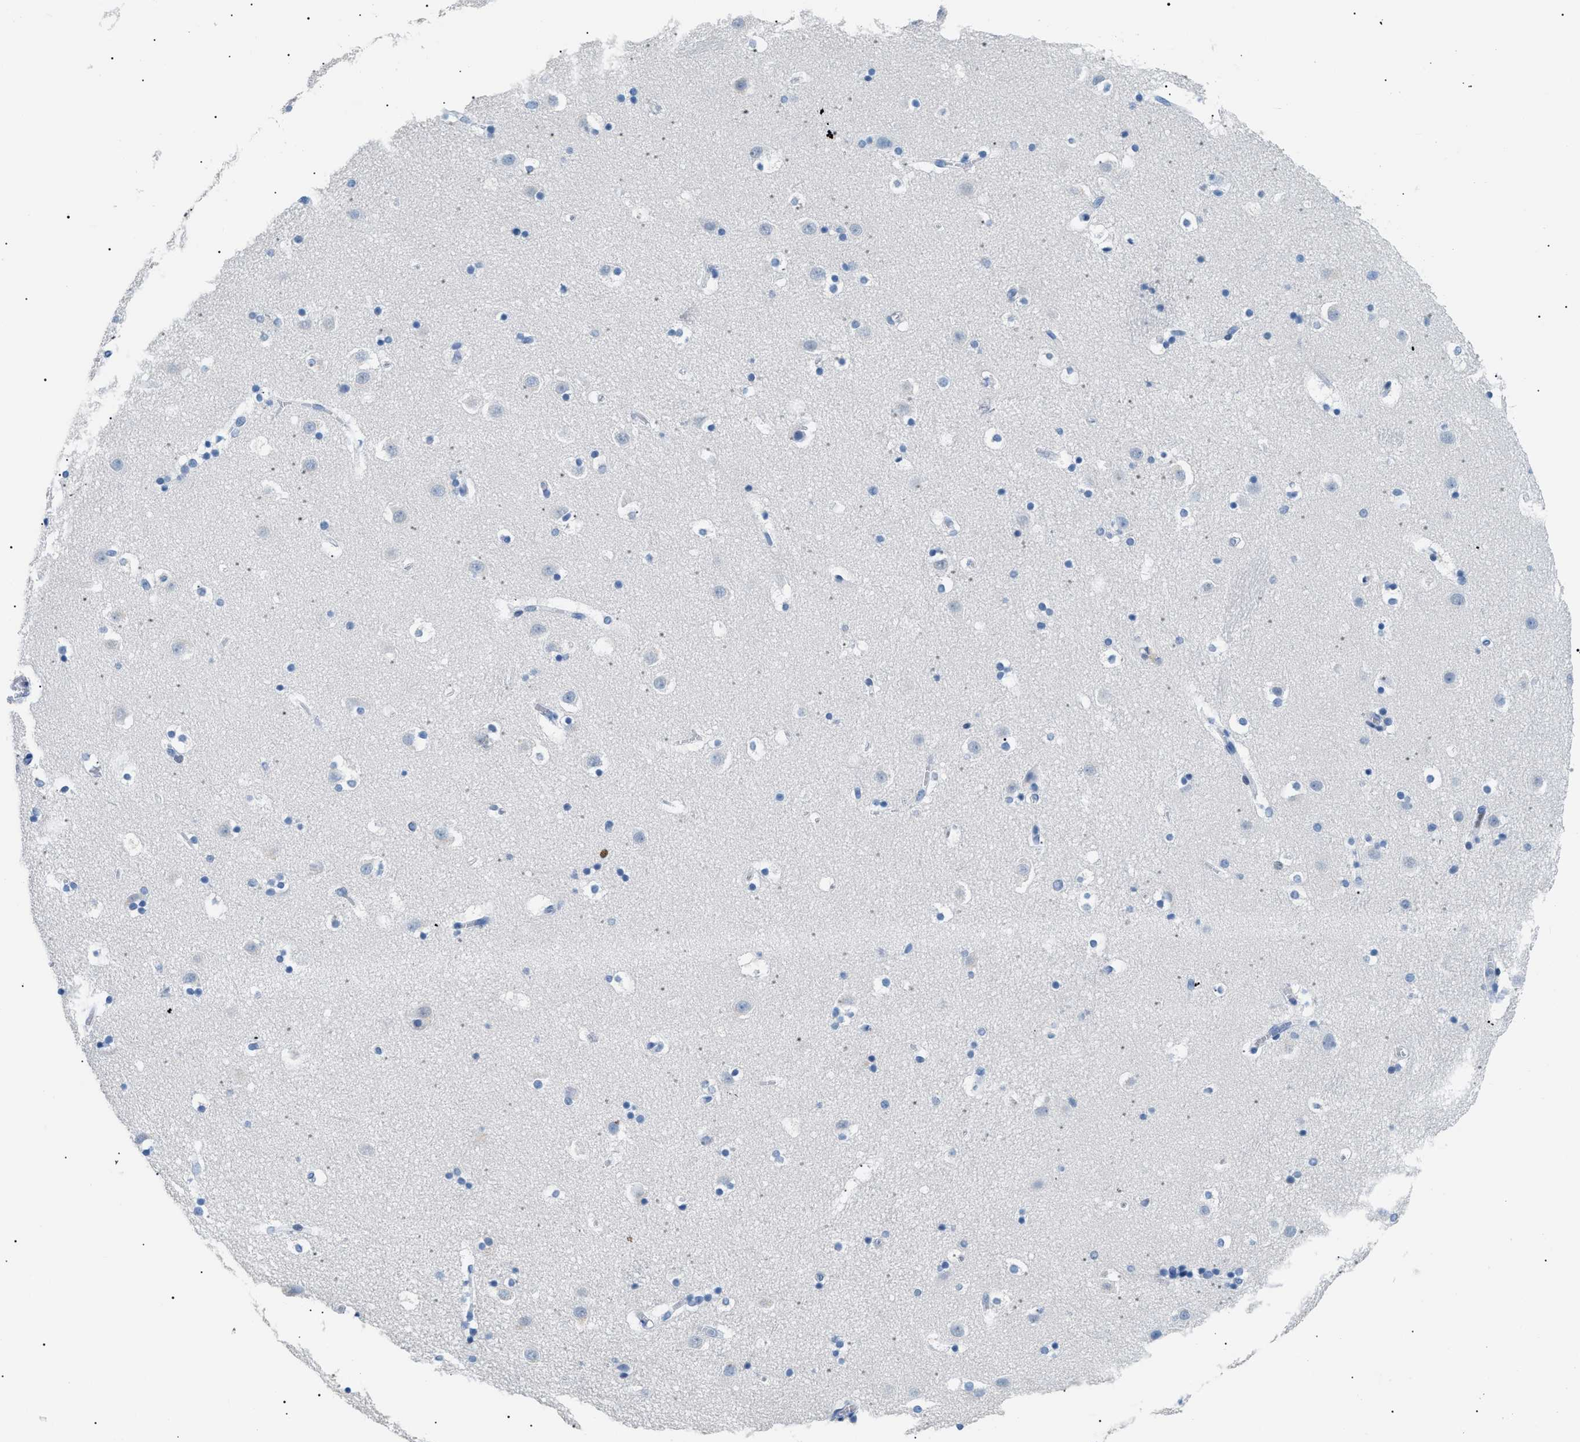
{"staining": {"intensity": "negative", "quantity": "none", "location": "none"}, "tissue": "caudate", "cell_type": "Glial cells", "image_type": "normal", "snomed": [{"axis": "morphology", "description": "Normal tissue, NOS"}, {"axis": "topography", "description": "Lateral ventricle wall"}], "caption": "IHC photomicrograph of unremarkable caudate: caudate stained with DAB exhibits no significant protein positivity in glial cells.", "gene": "MCM7", "patient": {"sex": "male", "age": 45}}